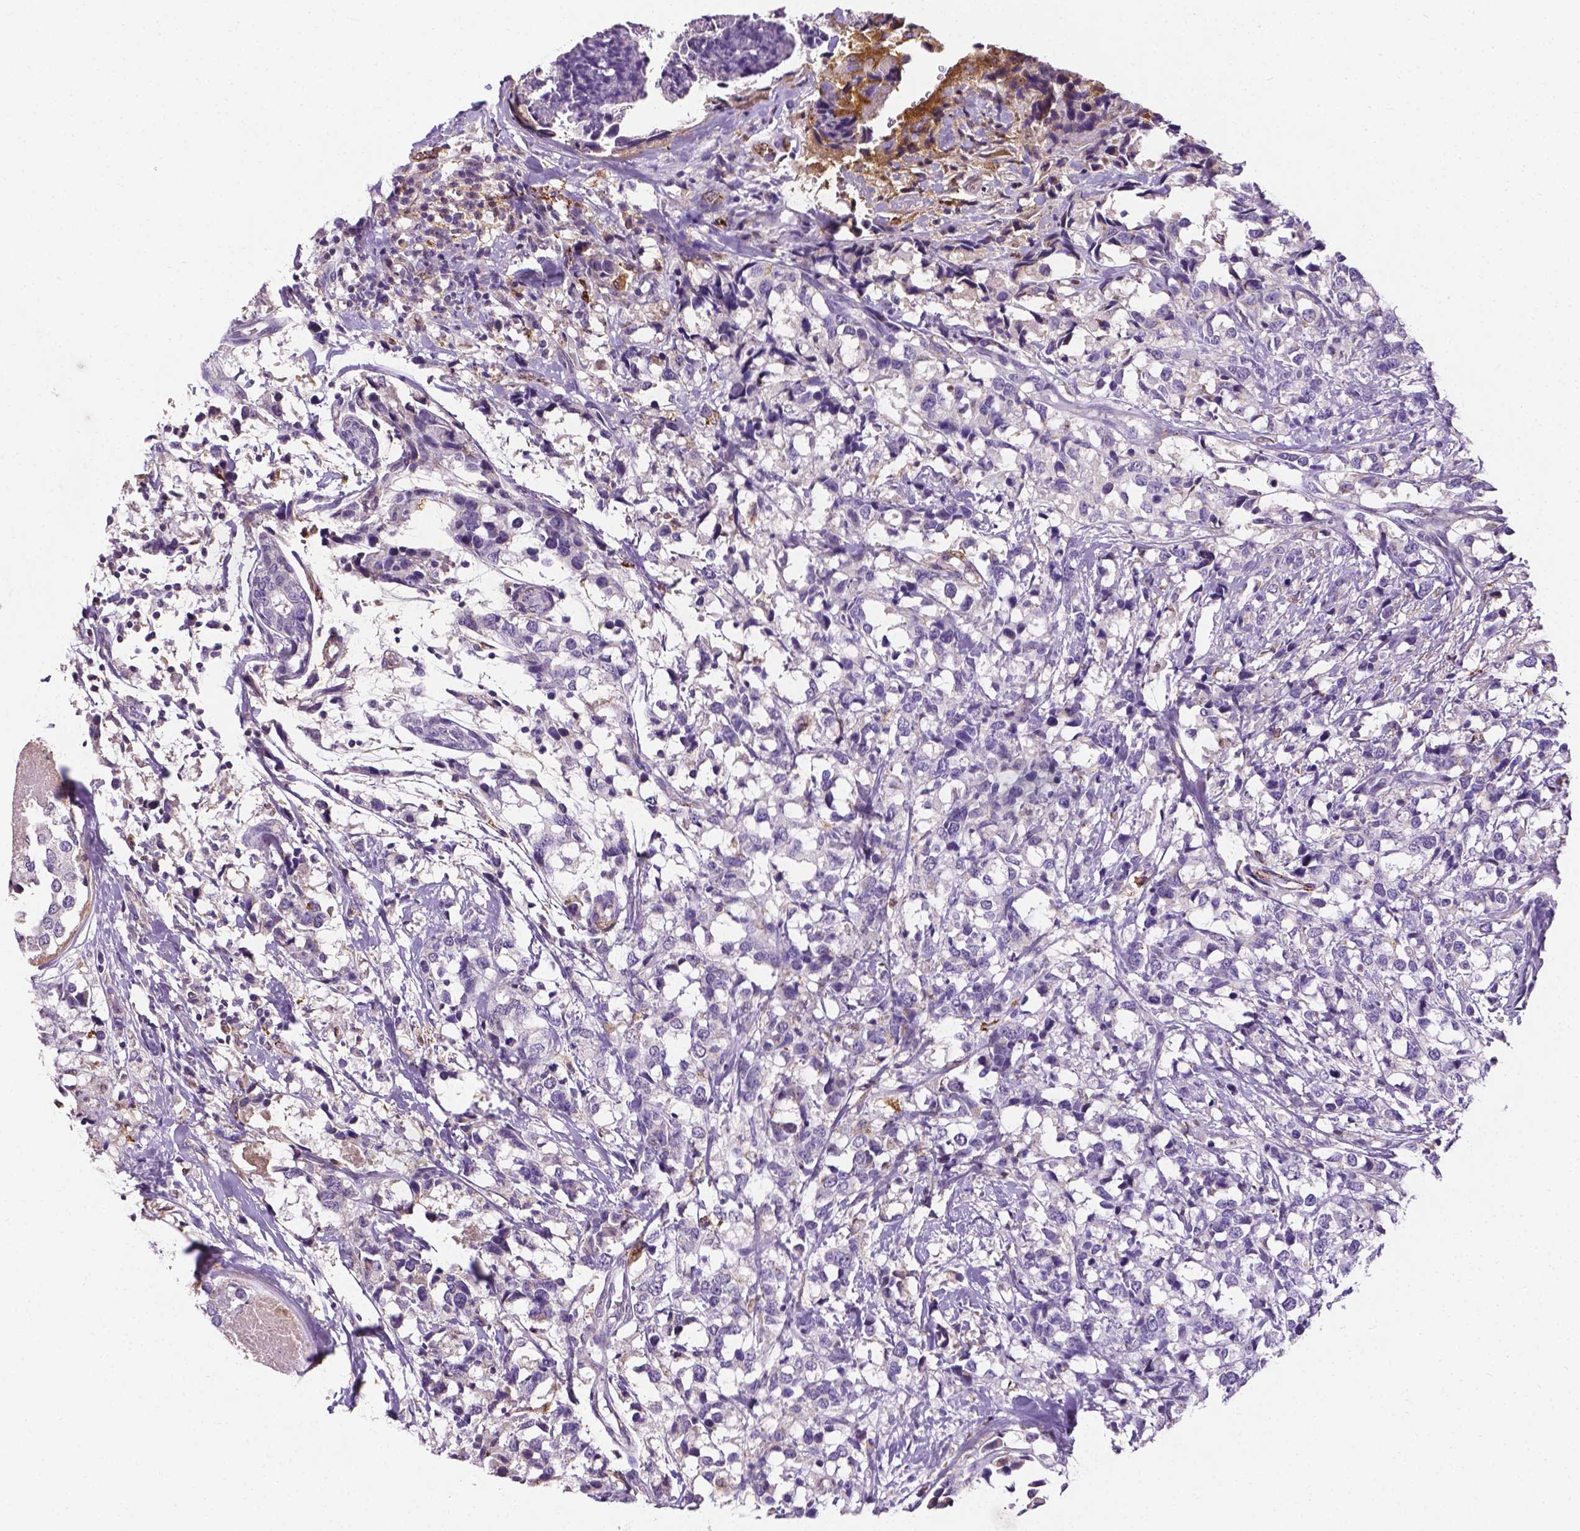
{"staining": {"intensity": "negative", "quantity": "none", "location": "none"}, "tissue": "breast cancer", "cell_type": "Tumor cells", "image_type": "cancer", "snomed": [{"axis": "morphology", "description": "Lobular carcinoma"}, {"axis": "topography", "description": "Breast"}], "caption": "Immunohistochemical staining of lobular carcinoma (breast) shows no significant positivity in tumor cells. (DAB immunohistochemistry with hematoxylin counter stain).", "gene": "APOE", "patient": {"sex": "female", "age": 59}}